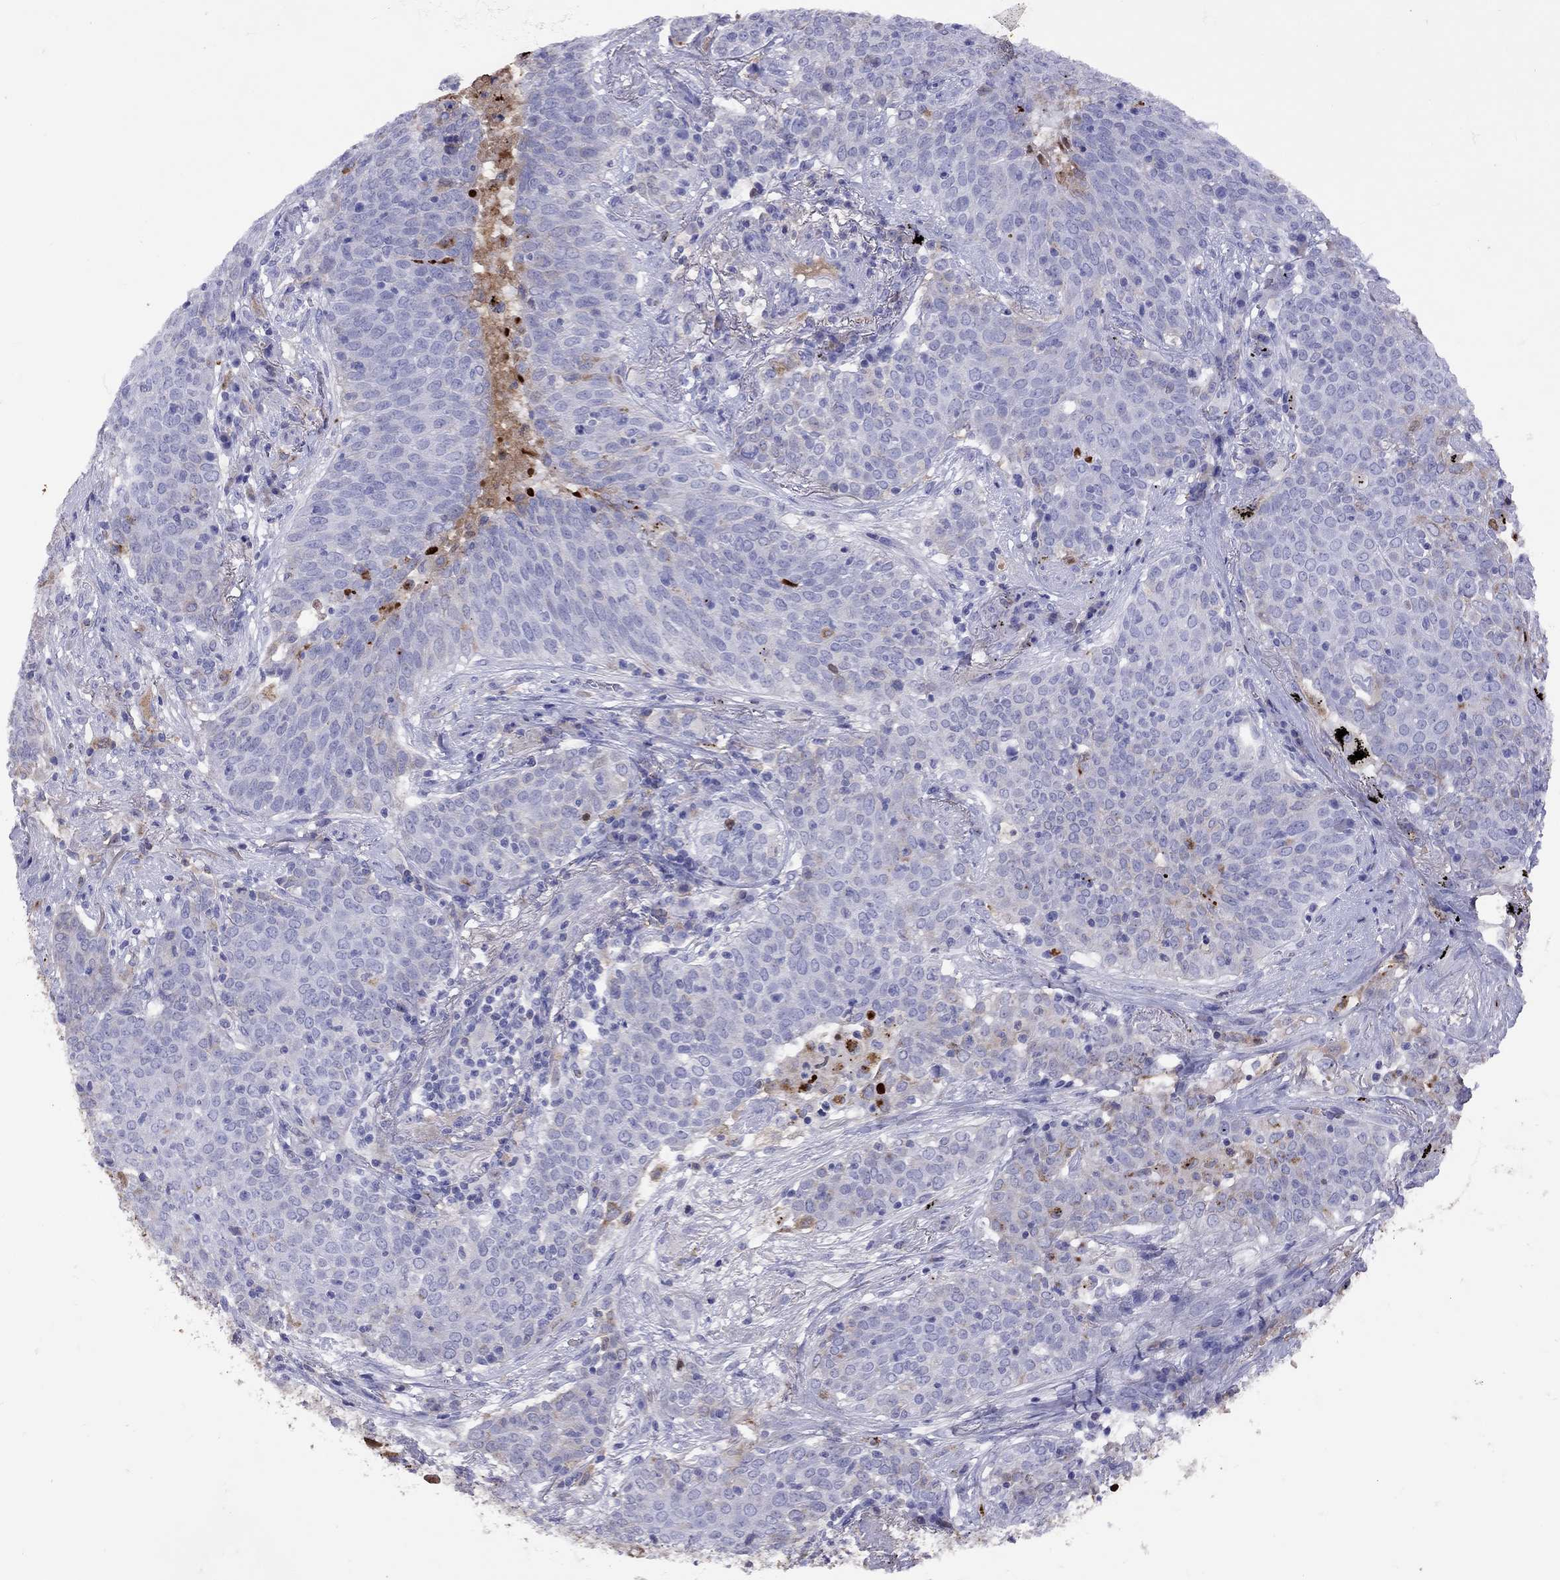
{"staining": {"intensity": "negative", "quantity": "none", "location": "none"}, "tissue": "lung cancer", "cell_type": "Tumor cells", "image_type": "cancer", "snomed": [{"axis": "morphology", "description": "Squamous cell carcinoma, NOS"}, {"axis": "topography", "description": "Lung"}], "caption": "Tumor cells are negative for brown protein staining in squamous cell carcinoma (lung).", "gene": "SERPINA3", "patient": {"sex": "male", "age": 82}}